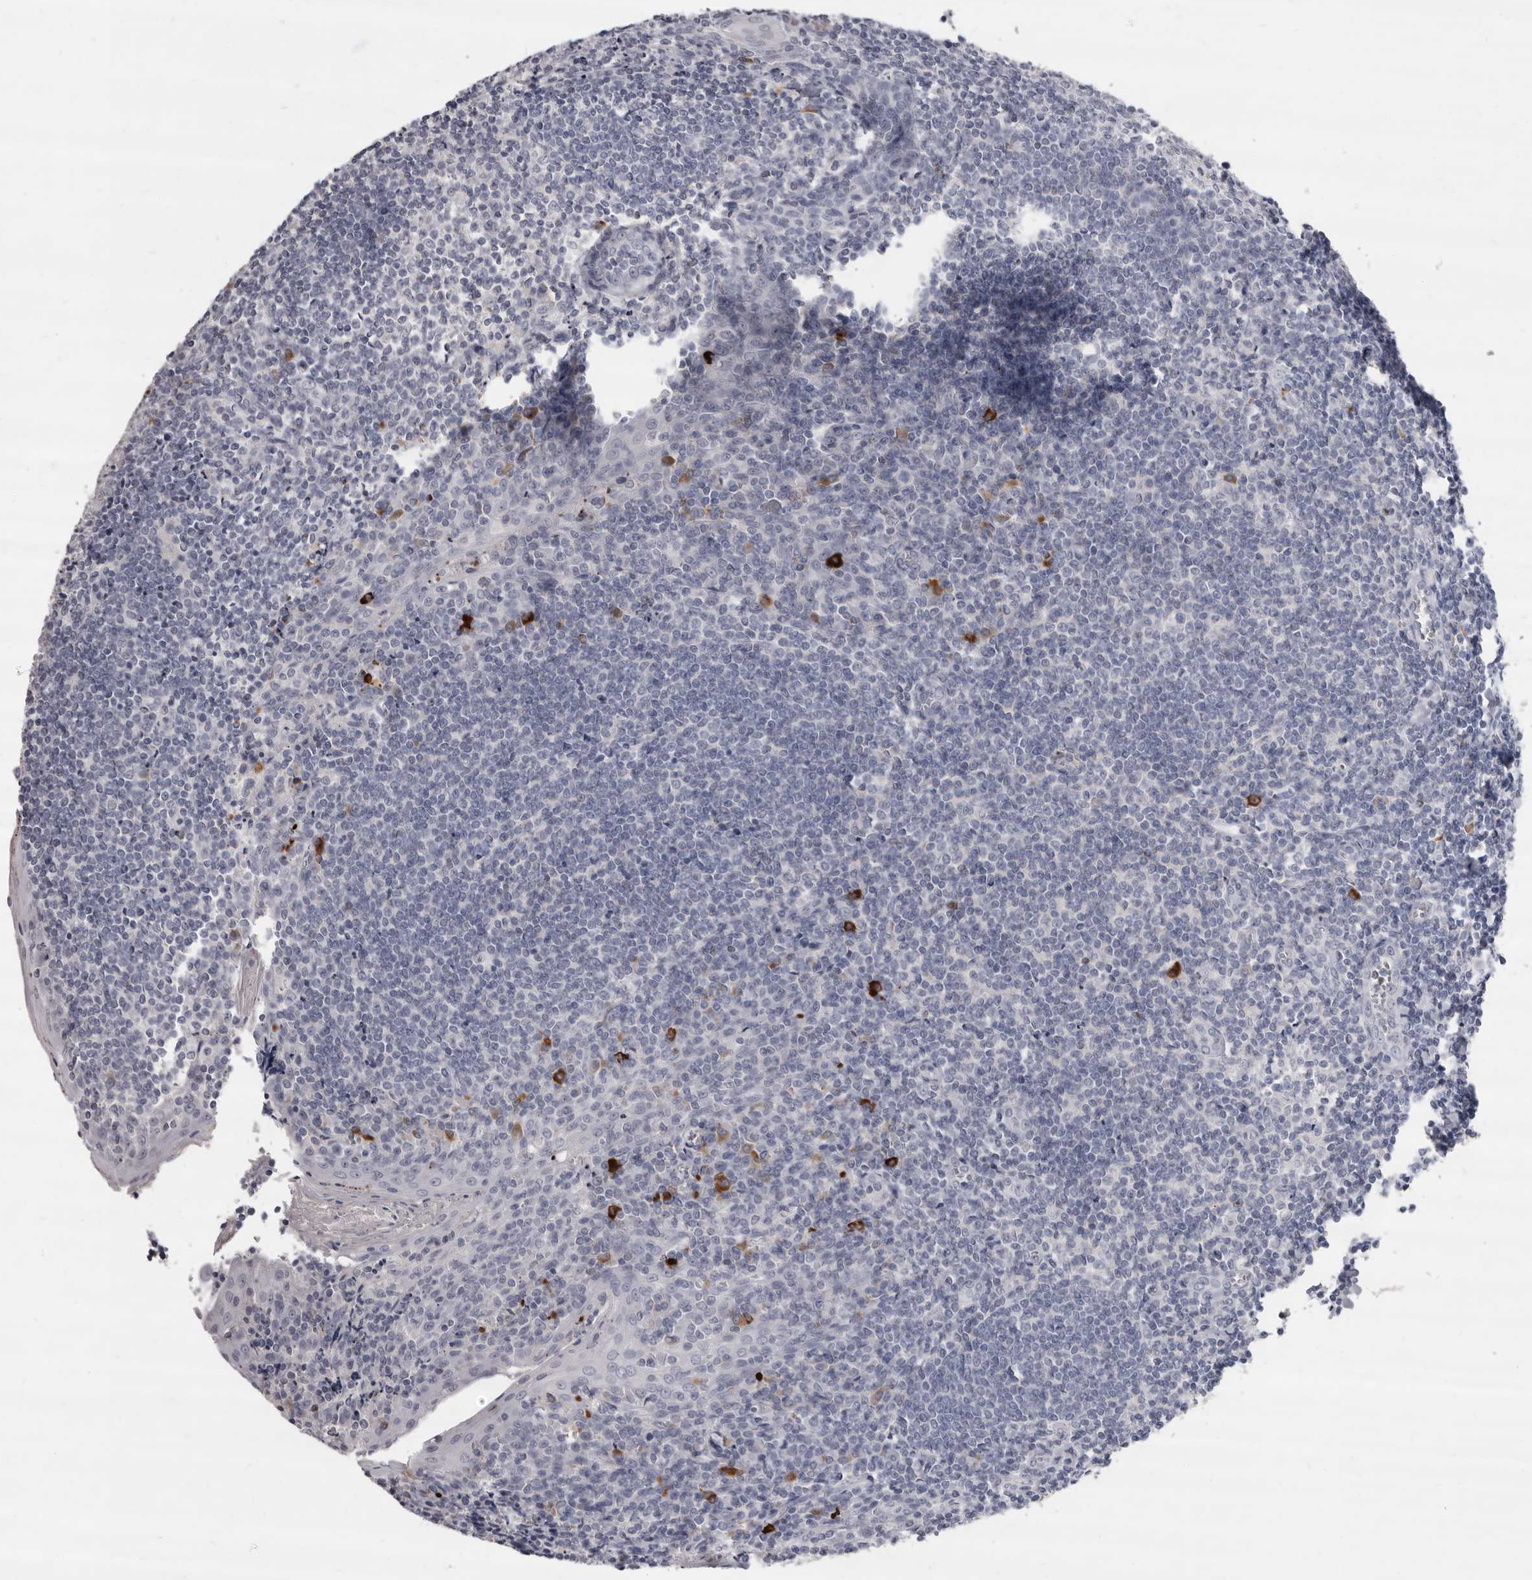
{"staining": {"intensity": "negative", "quantity": "none", "location": "none"}, "tissue": "tonsil", "cell_type": "Germinal center cells", "image_type": "normal", "snomed": [{"axis": "morphology", "description": "Normal tissue, NOS"}, {"axis": "topography", "description": "Tonsil"}], "caption": "The photomicrograph demonstrates no significant positivity in germinal center cells of tonsil.", "gene": "GZMH", "patient": {"sex": "male", "age": 27}}